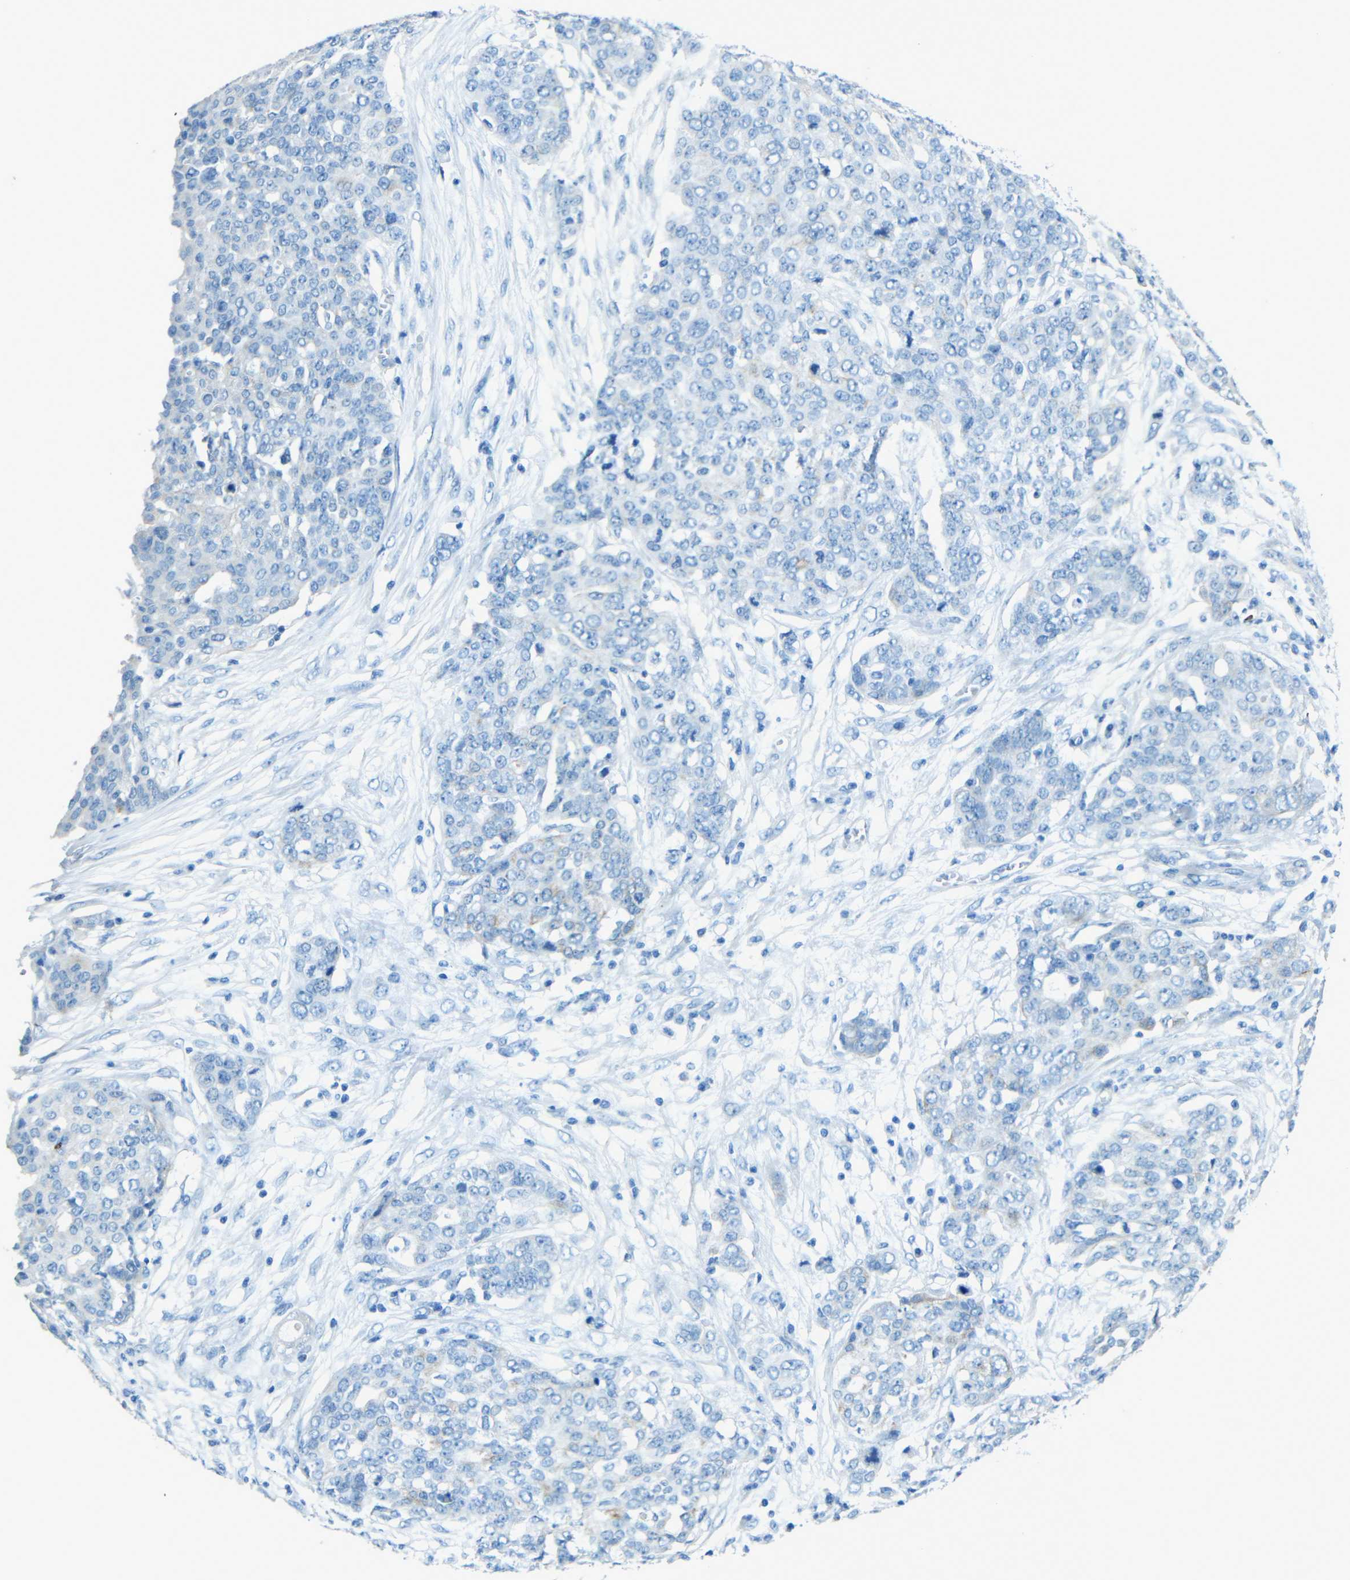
{"staining": {"intensity": "negative", "quantity": "none", "location": "none"}, "tissue": "ovarian cancer", "cell_type": "Tumor cells", "image_type": "cancer", "snomed": [{"axis": "morphology", "description": "Cystadenocarcinoma, serous, NOS"}, {"axis": "topography", "description": "Soft tissue"}, {"axis": "topography", "description": "Ovary"}], "caption": "The image shows no staining of tumor cells in ovarian cancer (serous cystadenocarcinoma).", "gene": "TUBB4B", "patient": {"sex": "female", "age": 57}}